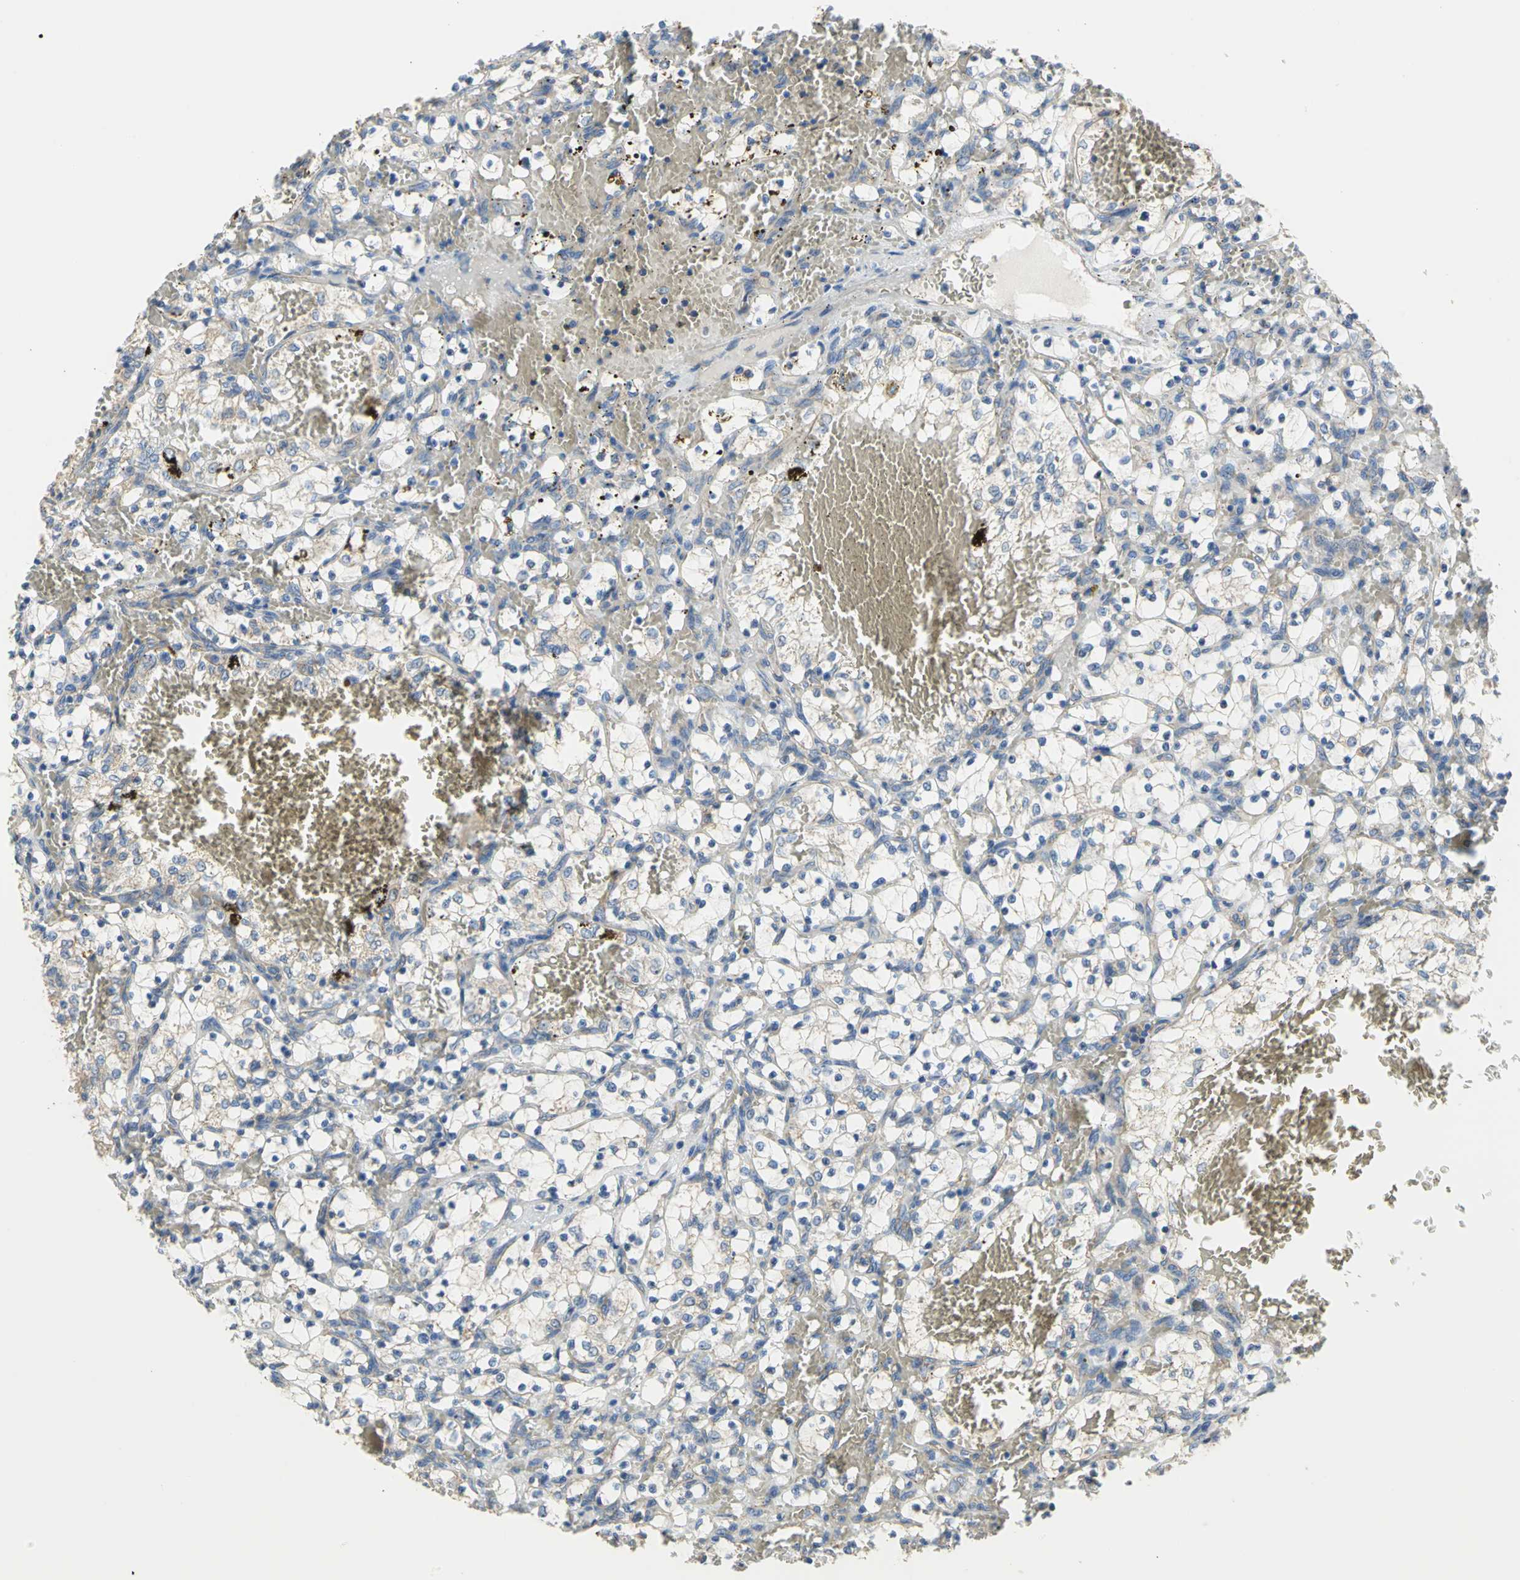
{"staining": {"intensity": "negative", "quantity": "none", "location": "none"}, "tissue": "renal cancer", "cell_type": "Tumor cells", "image_type": "cancer", "snomed": [{"axis": "morphology", "description": "Adenocarcinoma, NOS"}, {"axis": "topography", "description": "Kidney"}], "caption": "There is no significant expression in tumor cells of renal cancer (adenocarcinoma).", "gene": "HTR1F", "patient": {"sex": "female", "age": 69}}